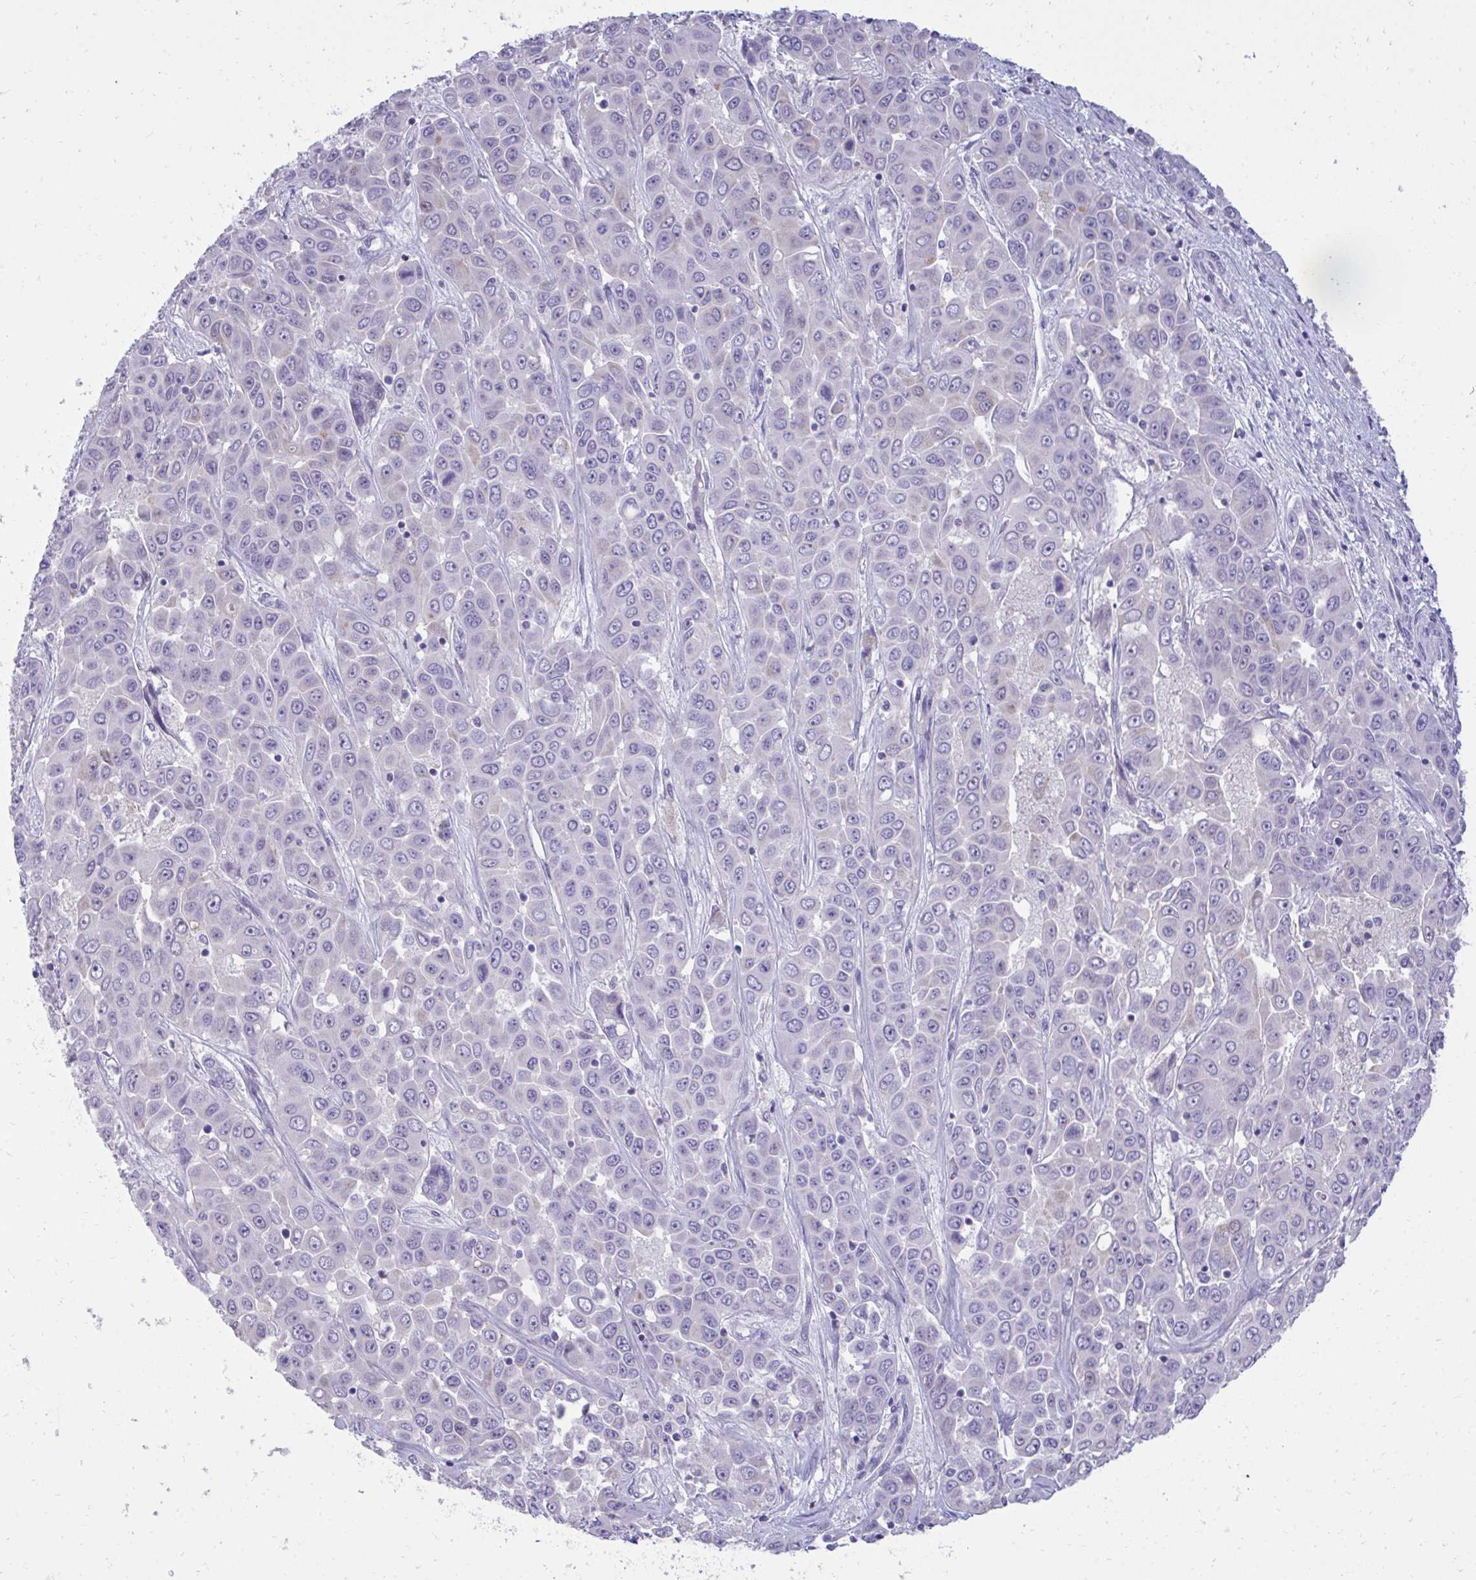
{"staining": {"intensity": "negative", "quantity": "none", "location": "none"}, "tissue": "liver cancer", "cell_type": "Tumor cells", "image_type": "cancer", "snomed": [{"axis": "morphology", "description": "Cholangiocarcinoma"}, {"axis": "topography", "description": "Liver"}], "caption": "Tumor cells show no significant expression in cholangiocarcinoma (liver). (IHC, brightfield microscopy, high magnification).", "gene": "TMCO5A", "patient": {"sex": "female", "age": 52}}